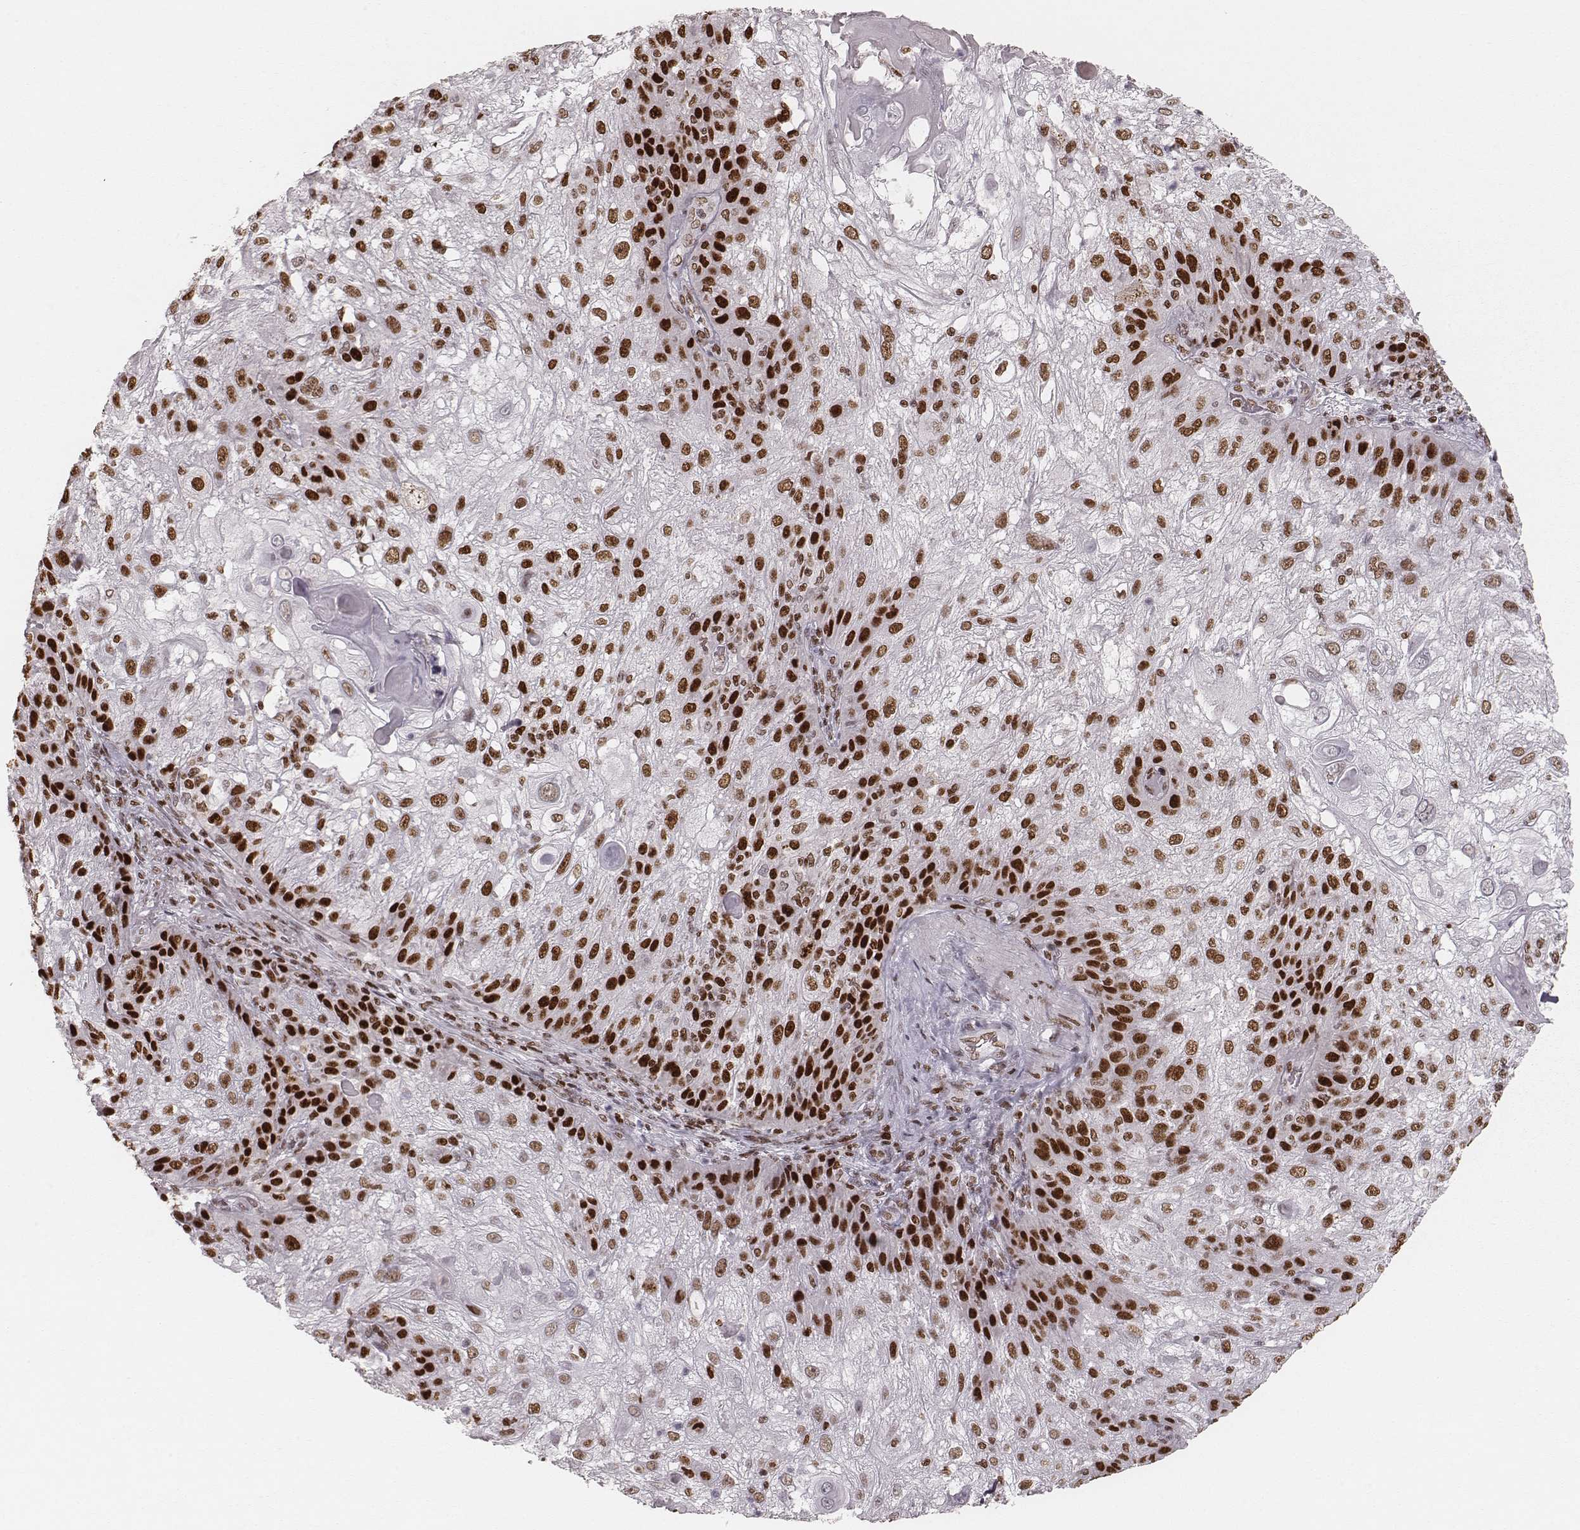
{"staining": {"intensity": "strong", "quantity": ">75%", "location": "nuclear"}, "tissue": "skin cancer", "cell_type": "Tumor cells", "image_type": "cancer", "snomed": [{"axis": "morphology", "description": "Normal tissue, NOS"}, {"axis": "morphology", "description": "Squamous cell carcinoma, NOS"}, {"axis": "topography", "description": "Skin"}], "caption": "IHC of squamous cell carcinoma (skin) shows high levels of strong nuclear expression in approximately >75% of tumor cells.", "gene": "PARP1", "patient": {"sex": "female", "age": 83}}